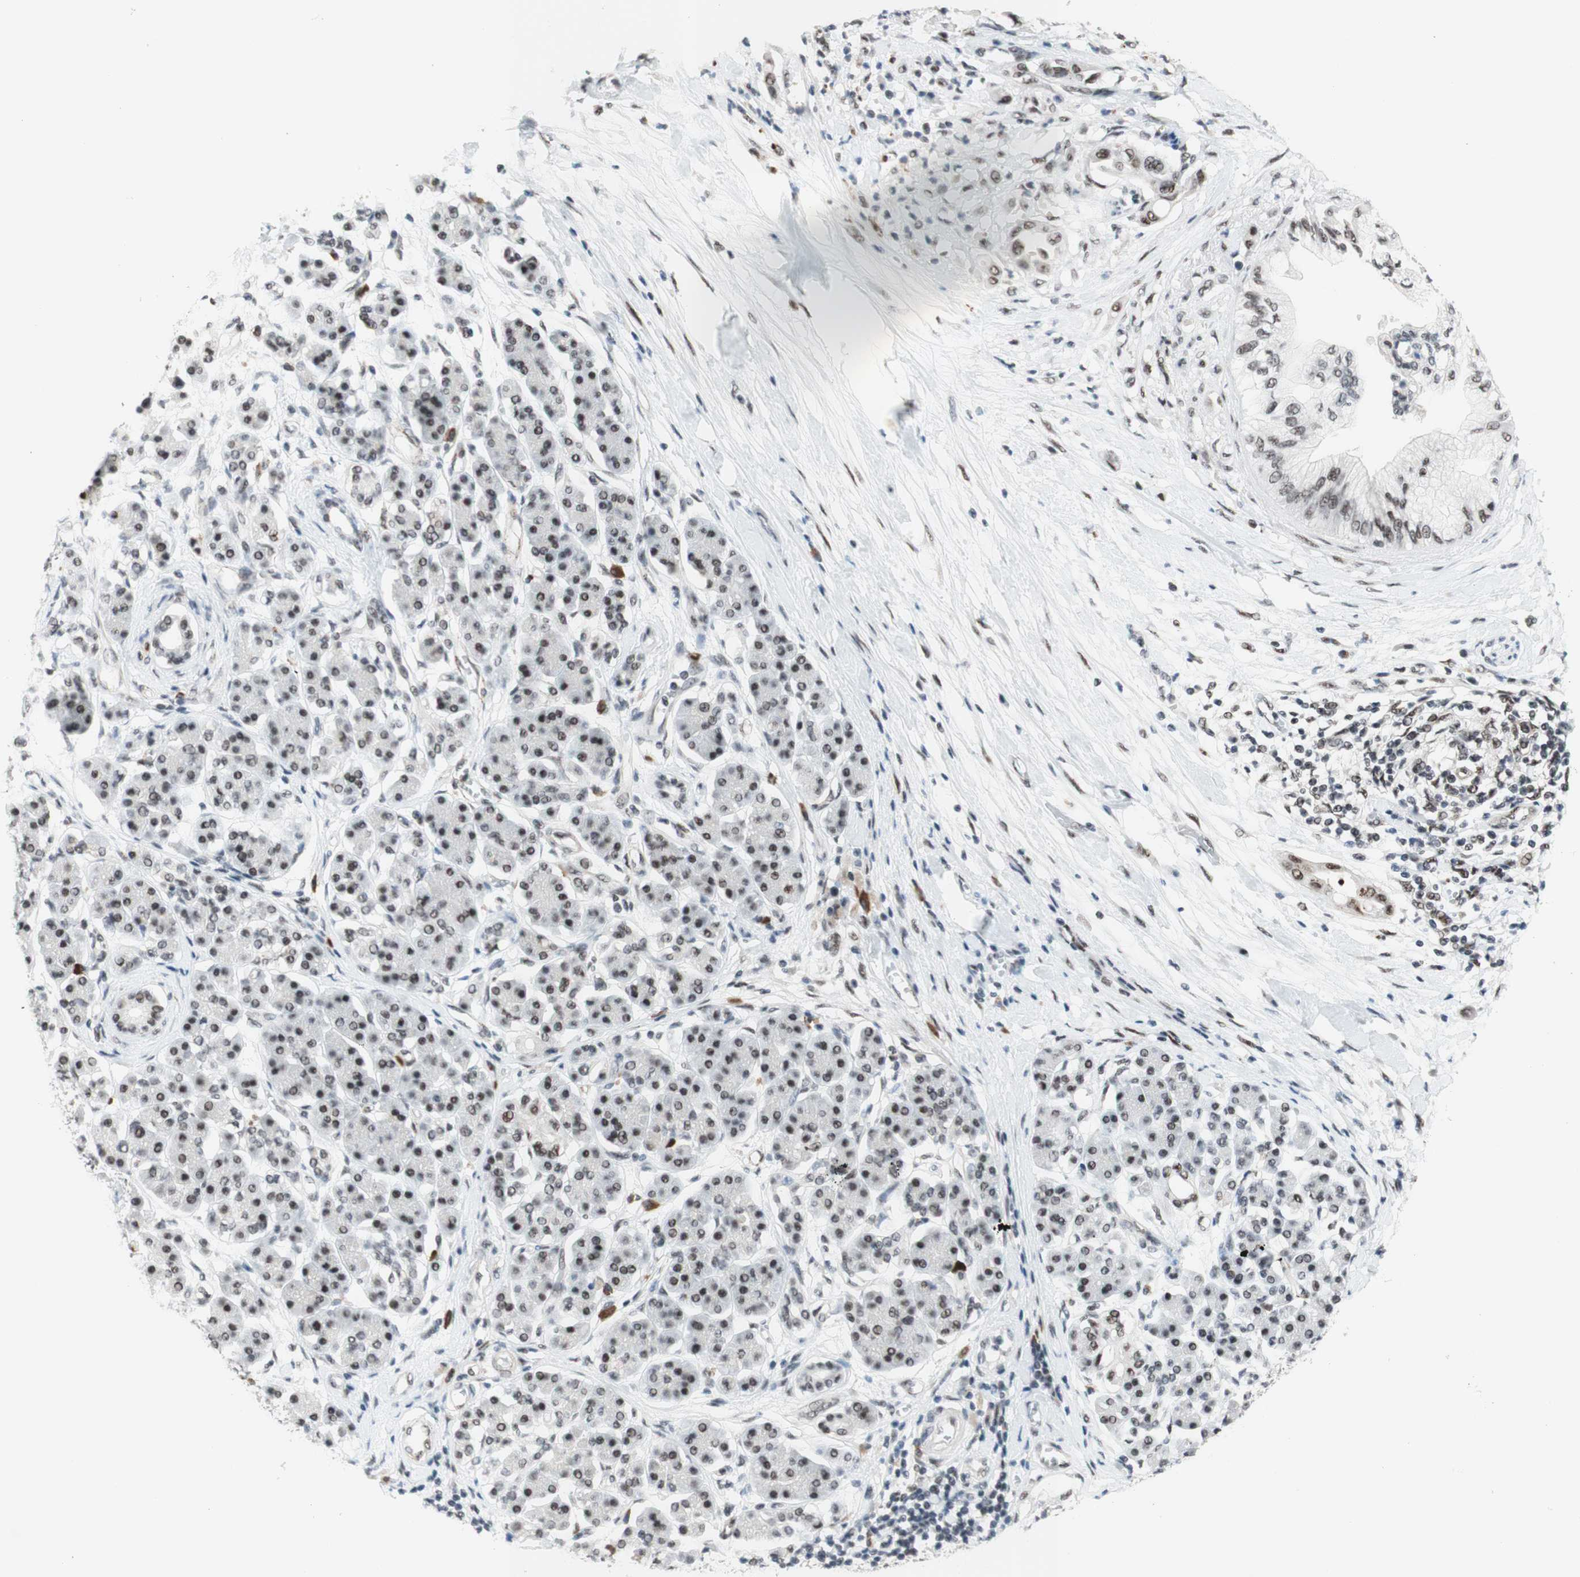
{"staining": {"intensity": "negative", "quantity": "none", "location": "none"}, "tissue": "pancreatic cancer", "cell_type": "Tumor cells", "image_type": "cancer", "snomed": [{"axis": "morphology", "description": "Adenocarcinoma, NOS"}, {"axis": "morphology", "description": "Adenocarcinoma, metastatic, NOS"}, {"axis": "topography", "description": "Lymph node"}, {"axis": "topography", "description": "Pancreas"}, {"axis": "topography", "description": "Duodenum"}], "caption": "The photomicrograph displays no staining of tumor cells in pancreatic metastatic adenocarcinoma.", "gene": "PRPF19", "patient": {"sex": "female", "age": 64}}